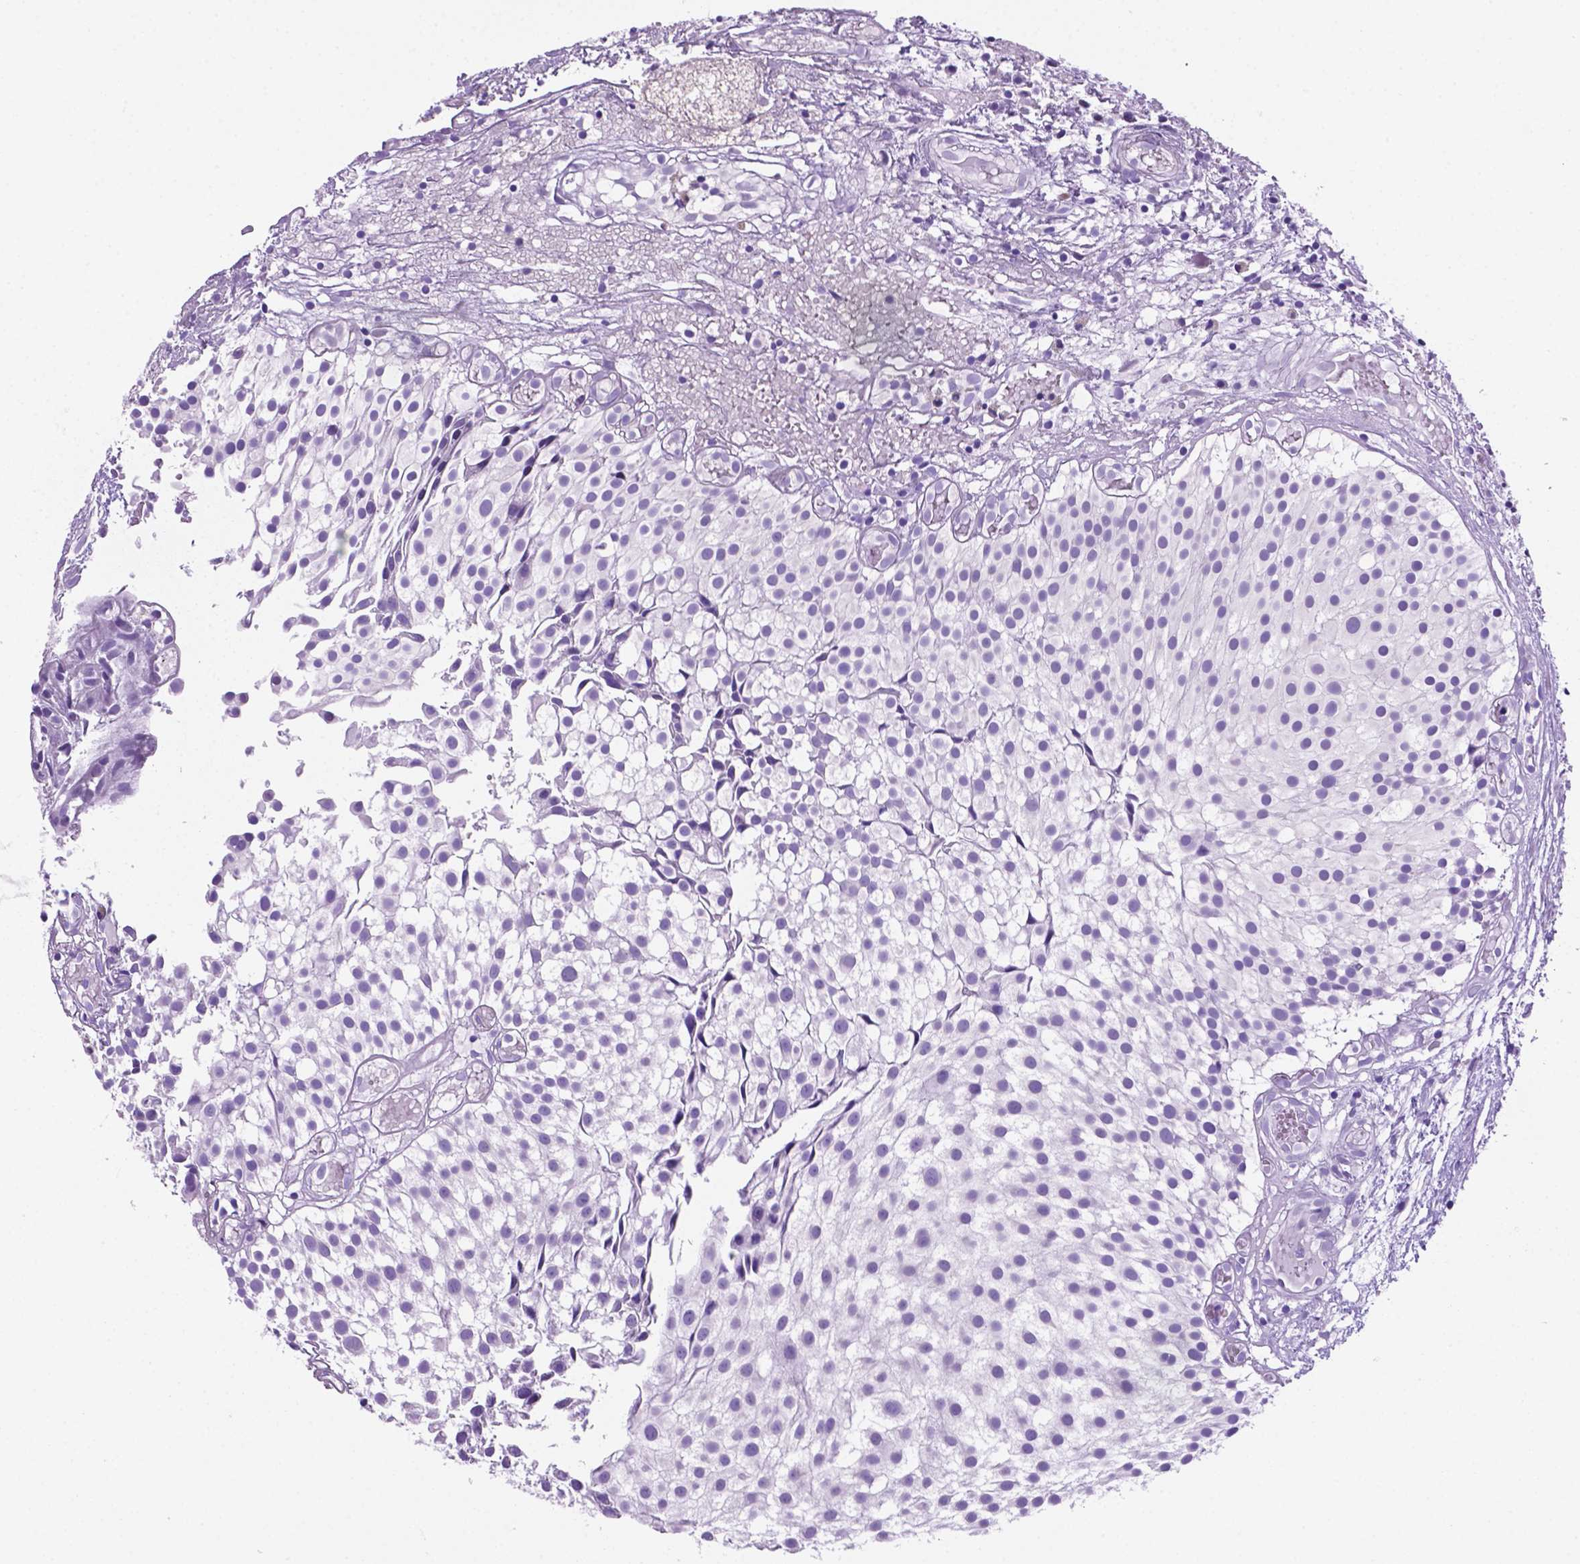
{"staining": {"intensity": "negative", "quantity": "none", "location": "none"}, "tissue": "urothelial cancer", "cell_type": "Tumor cells", "image_type": "cancer", "snomed": [{"axis": "morphology", "description": "Urothelial carcinoma, Low grade"}, {"axis": "topography", "description": "Urinary bladder"}], "caption": "Human urothelial carcinoma (low-grade) stained for a protein using IHC demonstrates no staining in tumor cells.", "gene": "TMEM210", "patient": {"sex": "male", "age": 79}}